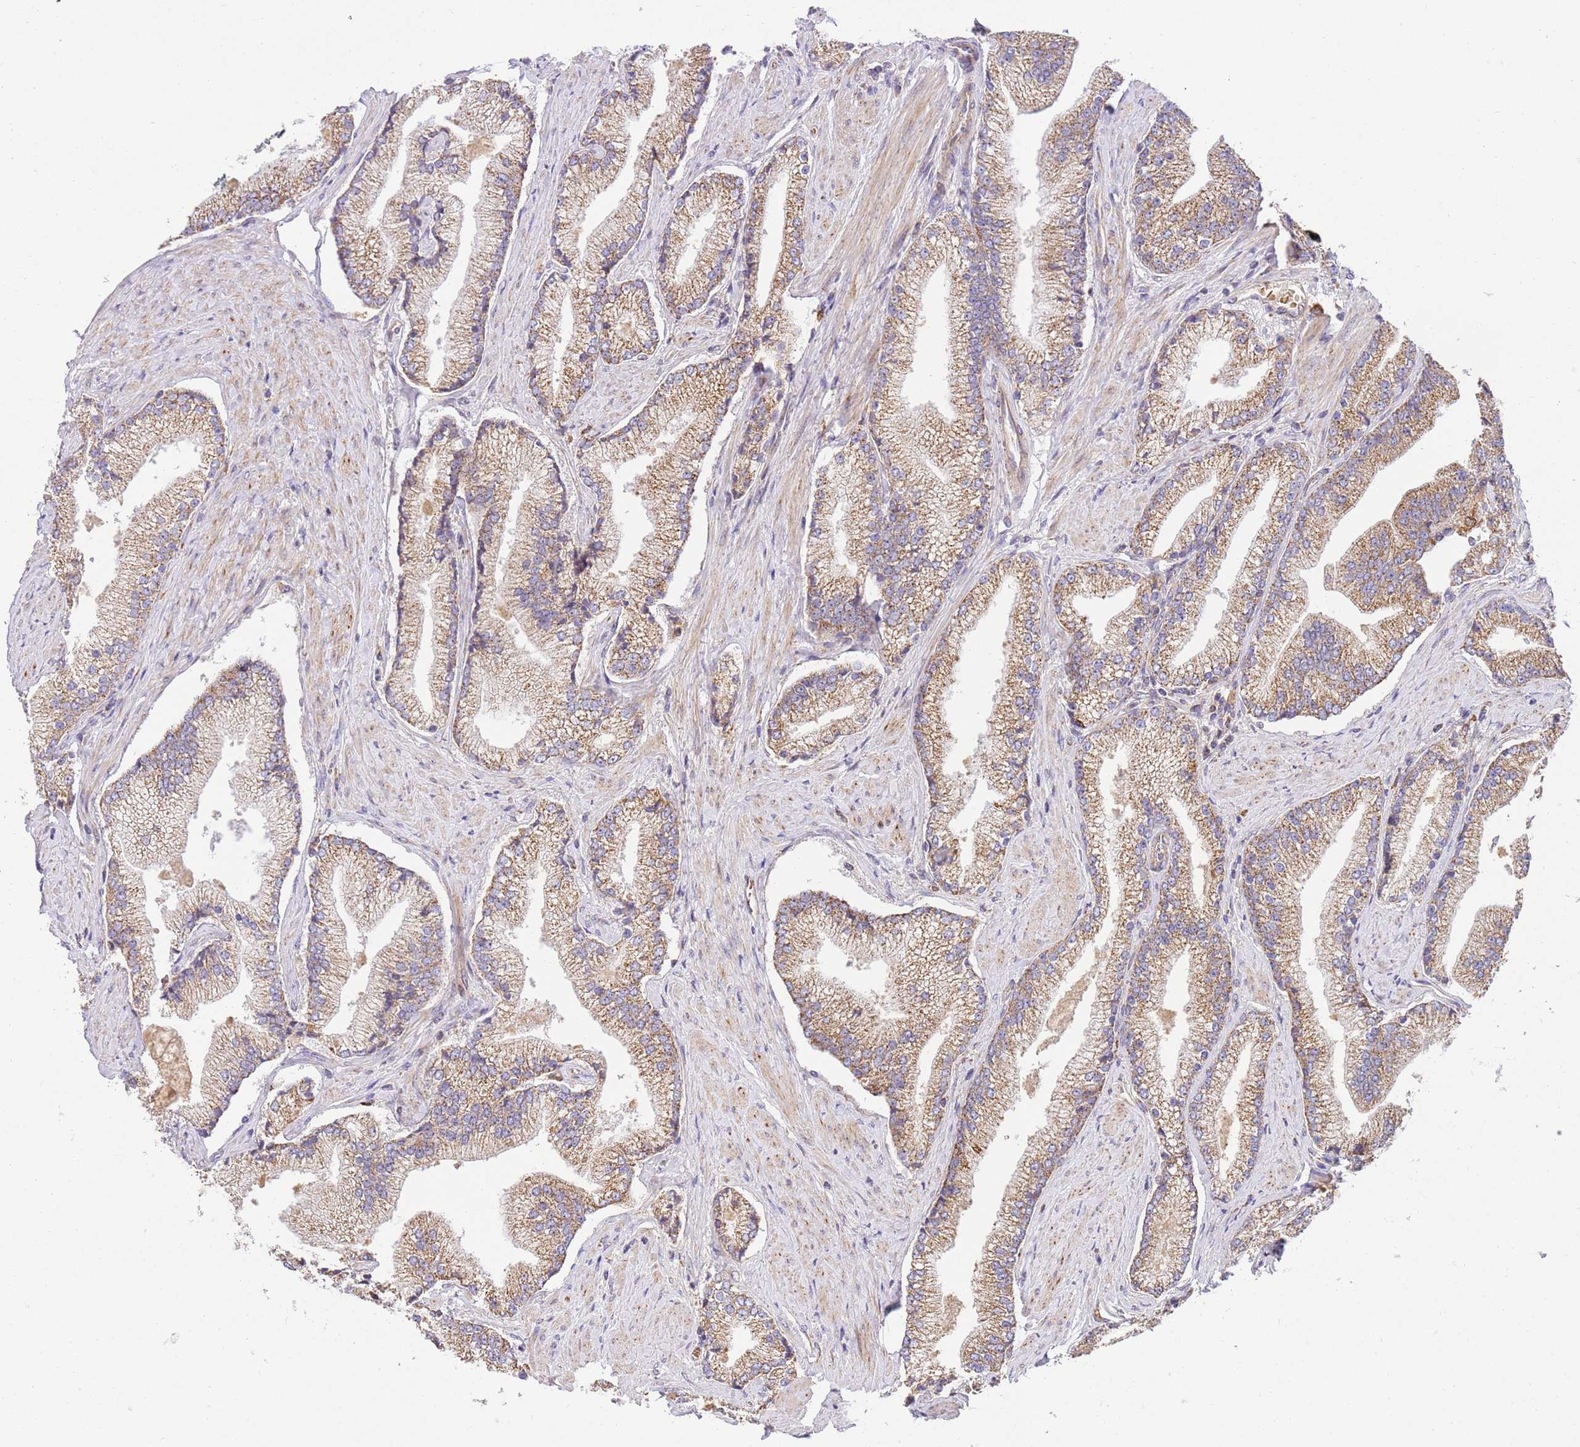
{"staining": {"intensity": "moderate", "quantity": ">75%", "location": "cytoplasmic/membranous"}, "tissue": "prostate cancer", "cell_type": "Tumor cells", "image_type": "cancer", "snomed": [{"axis": "morphology", "description": "Adenocarcinoma, High grade"}, {"axis": "topography", "description": "Prostate"}], "caption": "Protein staining of prostate cancer (high-grade adenocarcinoma) tissue demonstrates moderate cytoplasmic/membranous staining in about >75% of tumor cells. Nuclei are stained in blue.", "gene": "SPATA2L", "patient": {"sex": "male", "age": 67}}